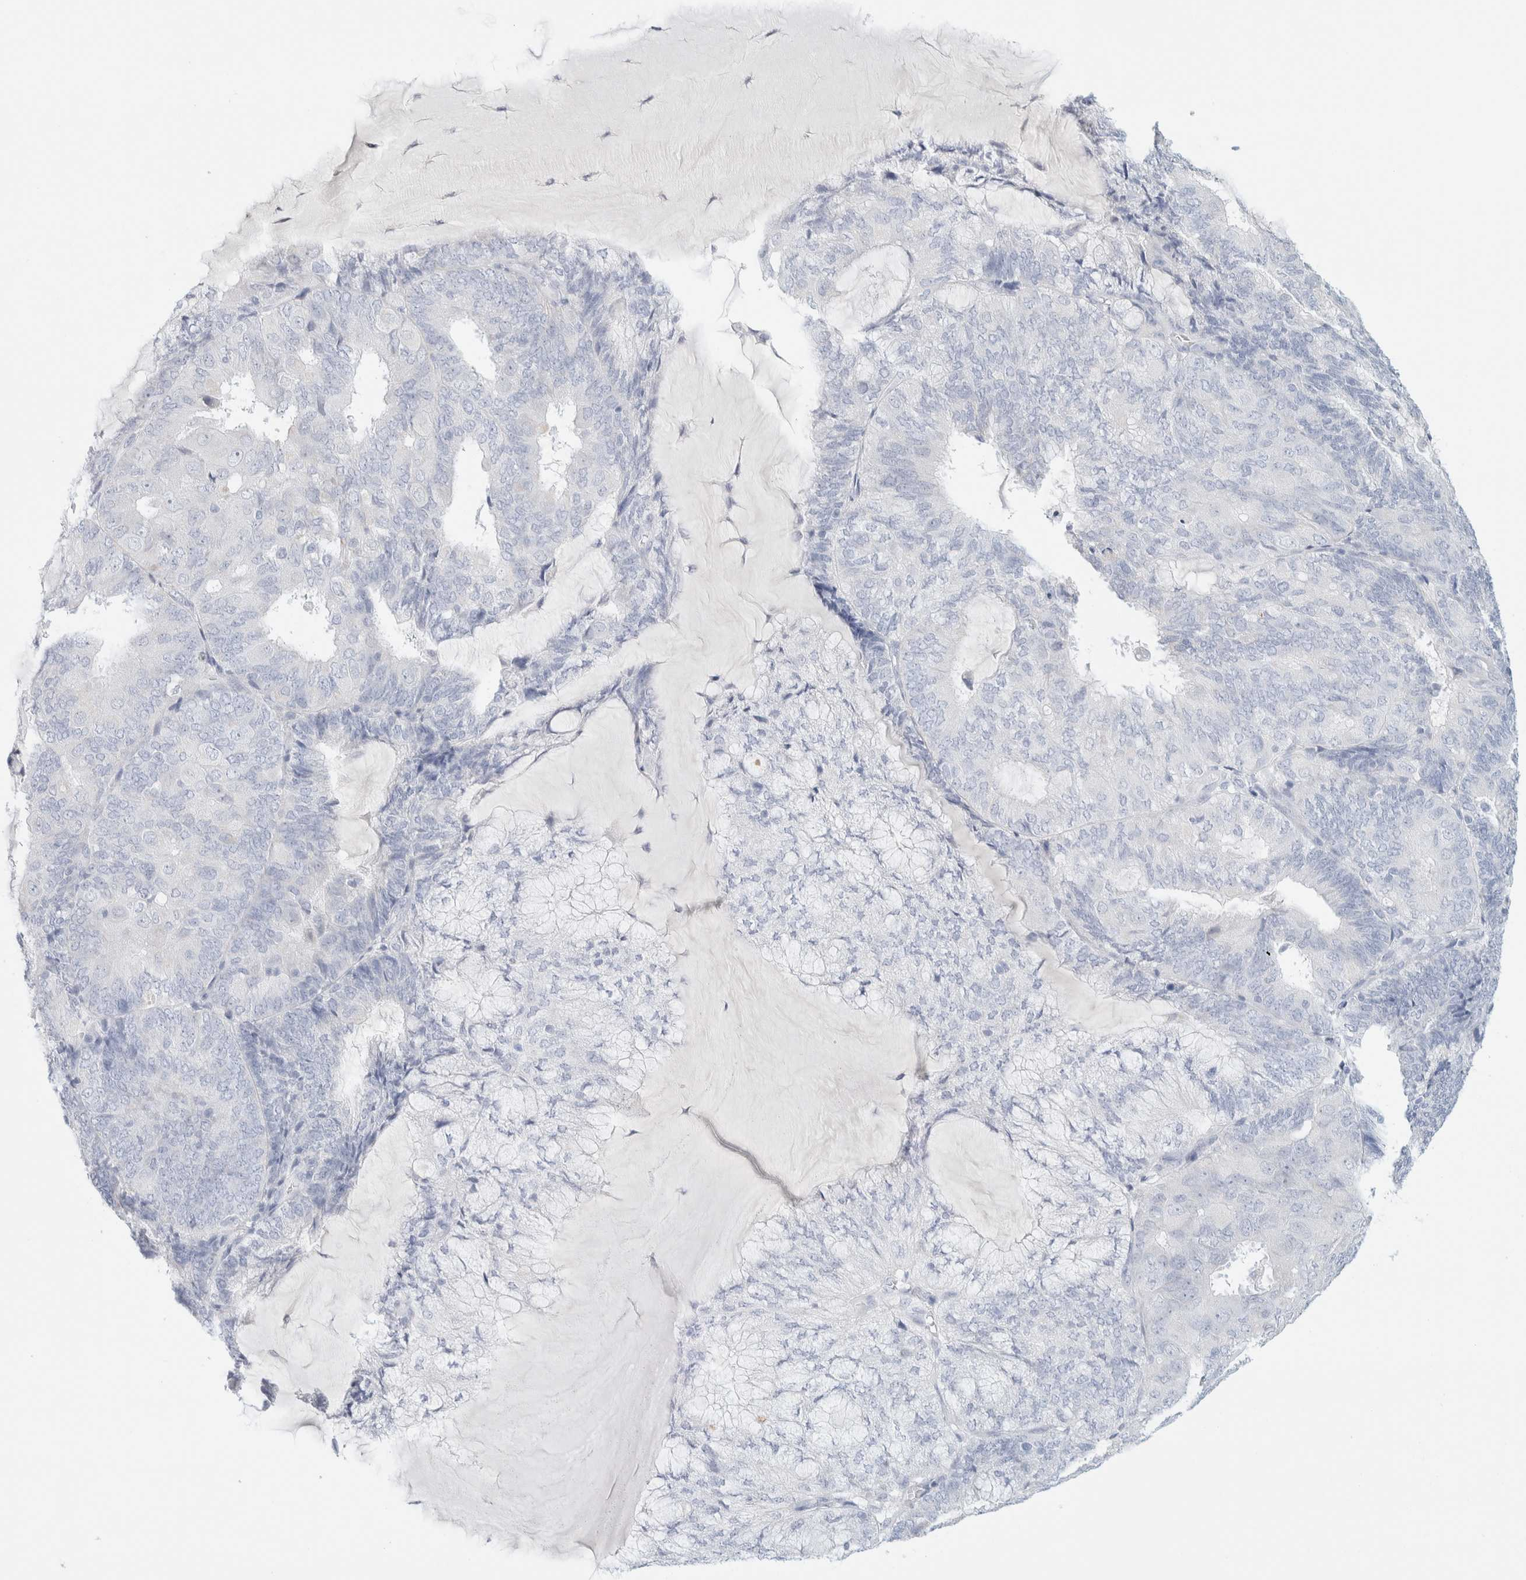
{"staining": {"intensity": "negative", "quantity": "none", "location": "none"}, "tissue": "endometrial cancer", "cell_type": "Tumor cells", "image_type": "cancer", "snomed": [{"axis": "morphology", "description": "Adenocarcinoma, NOS"}, {"axis": "topography", "description": "Endometrium"}], "caption": "The immunohistochemistry histopathology image has no significant expression in tumor cells of adenocarcinoma (endometrial) tissue.", "gene": "HEXD", "patient": {"sex": "female", "age": 81}}